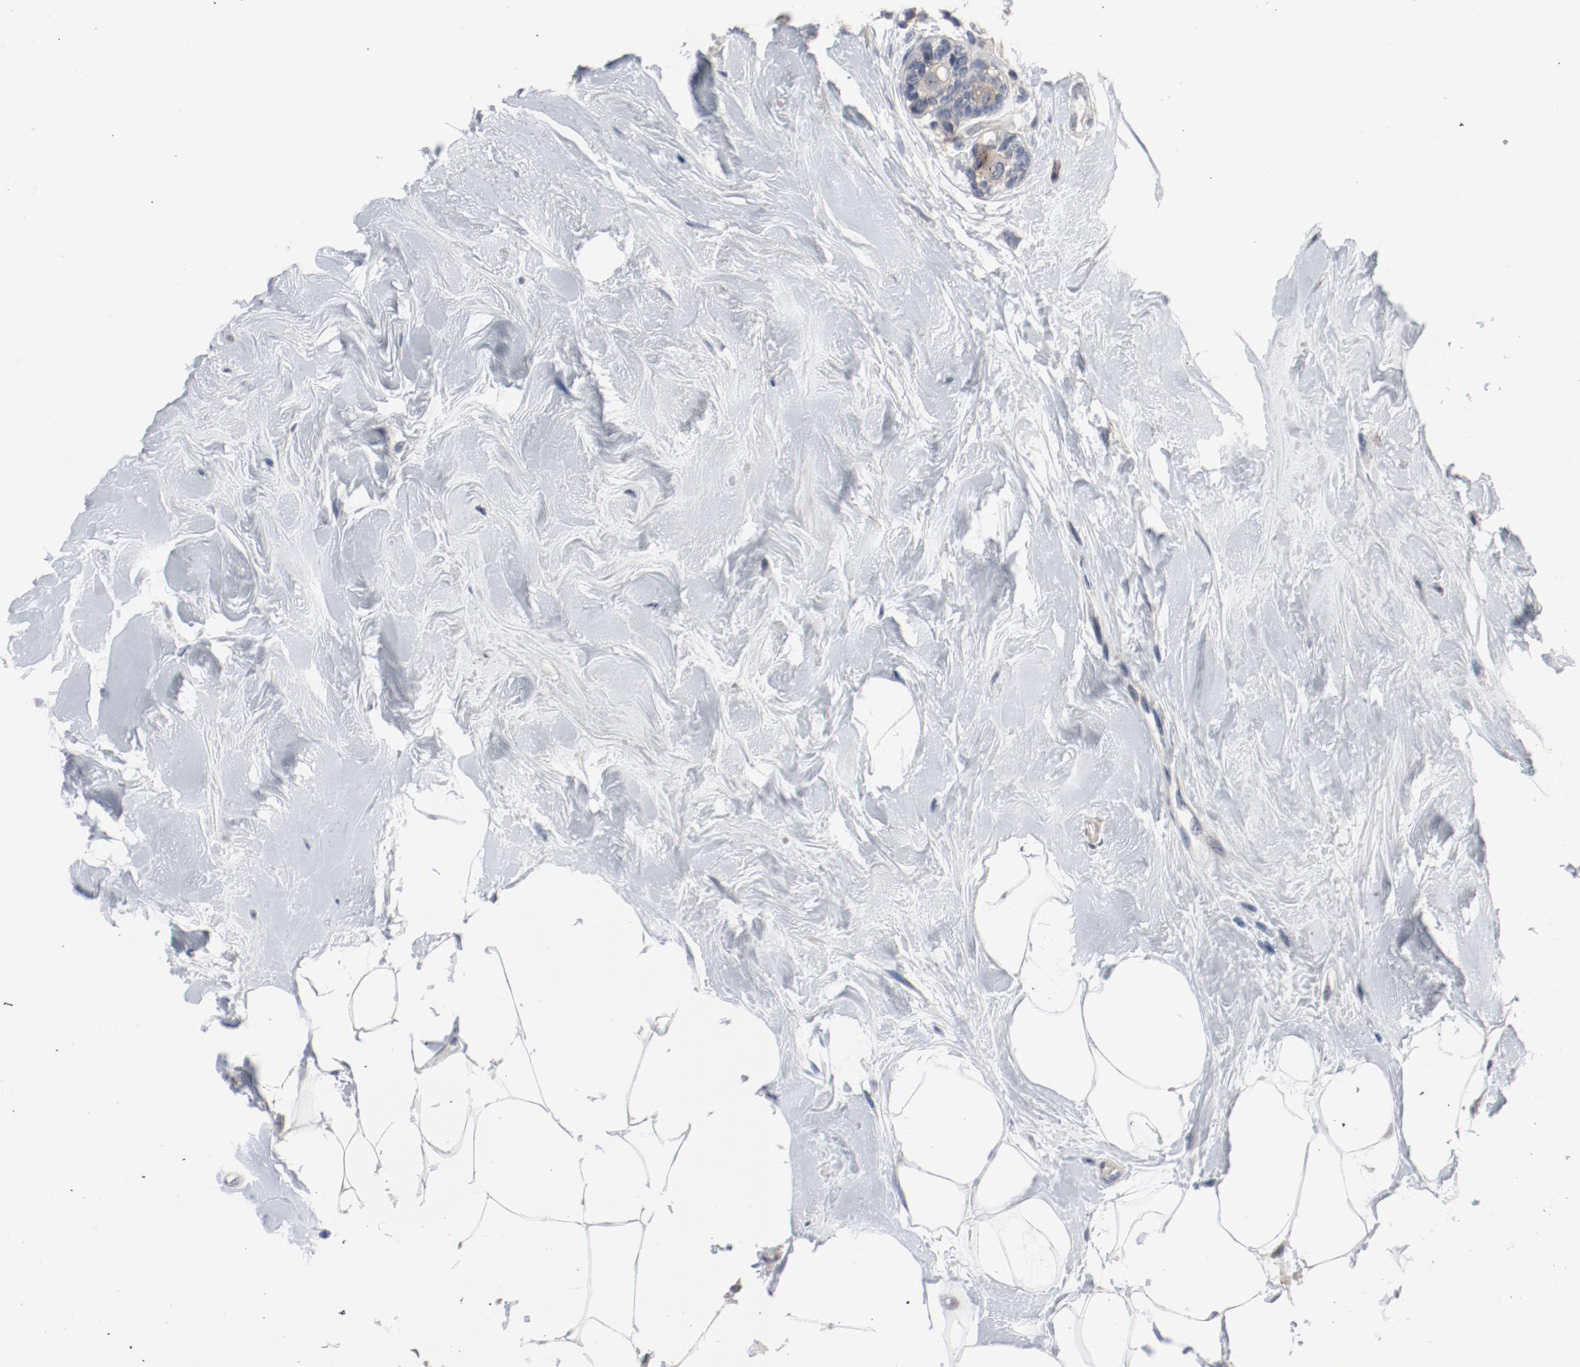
{"staining": {"intensity": "weak", "quantity": ">75%", "location": "cytoplasmic/membranous"}, "tissue": "breast cancer", "cell_type": "Tumor cells", "image_type": "cancer", "snomed": [{"axis": "morphology", "description": "Duct carcinoma"}, {"axis": "topography", "description": "Breast"}], "caption": "The photomicrograph exhibits immunohistochemical staining of breast cancer (invasive ductal carcinoma). There is weak cytoplasmic/membranous expression is seen in approximately >75% of tumor cells. The staining was performed using DAB to visualize the protein expression in brown, while the nuclei were stained in blue with hematoxylin (Magnification: 20x).", "gene": "DNAL4", "patient": {"sex": "female", "age": 51}}